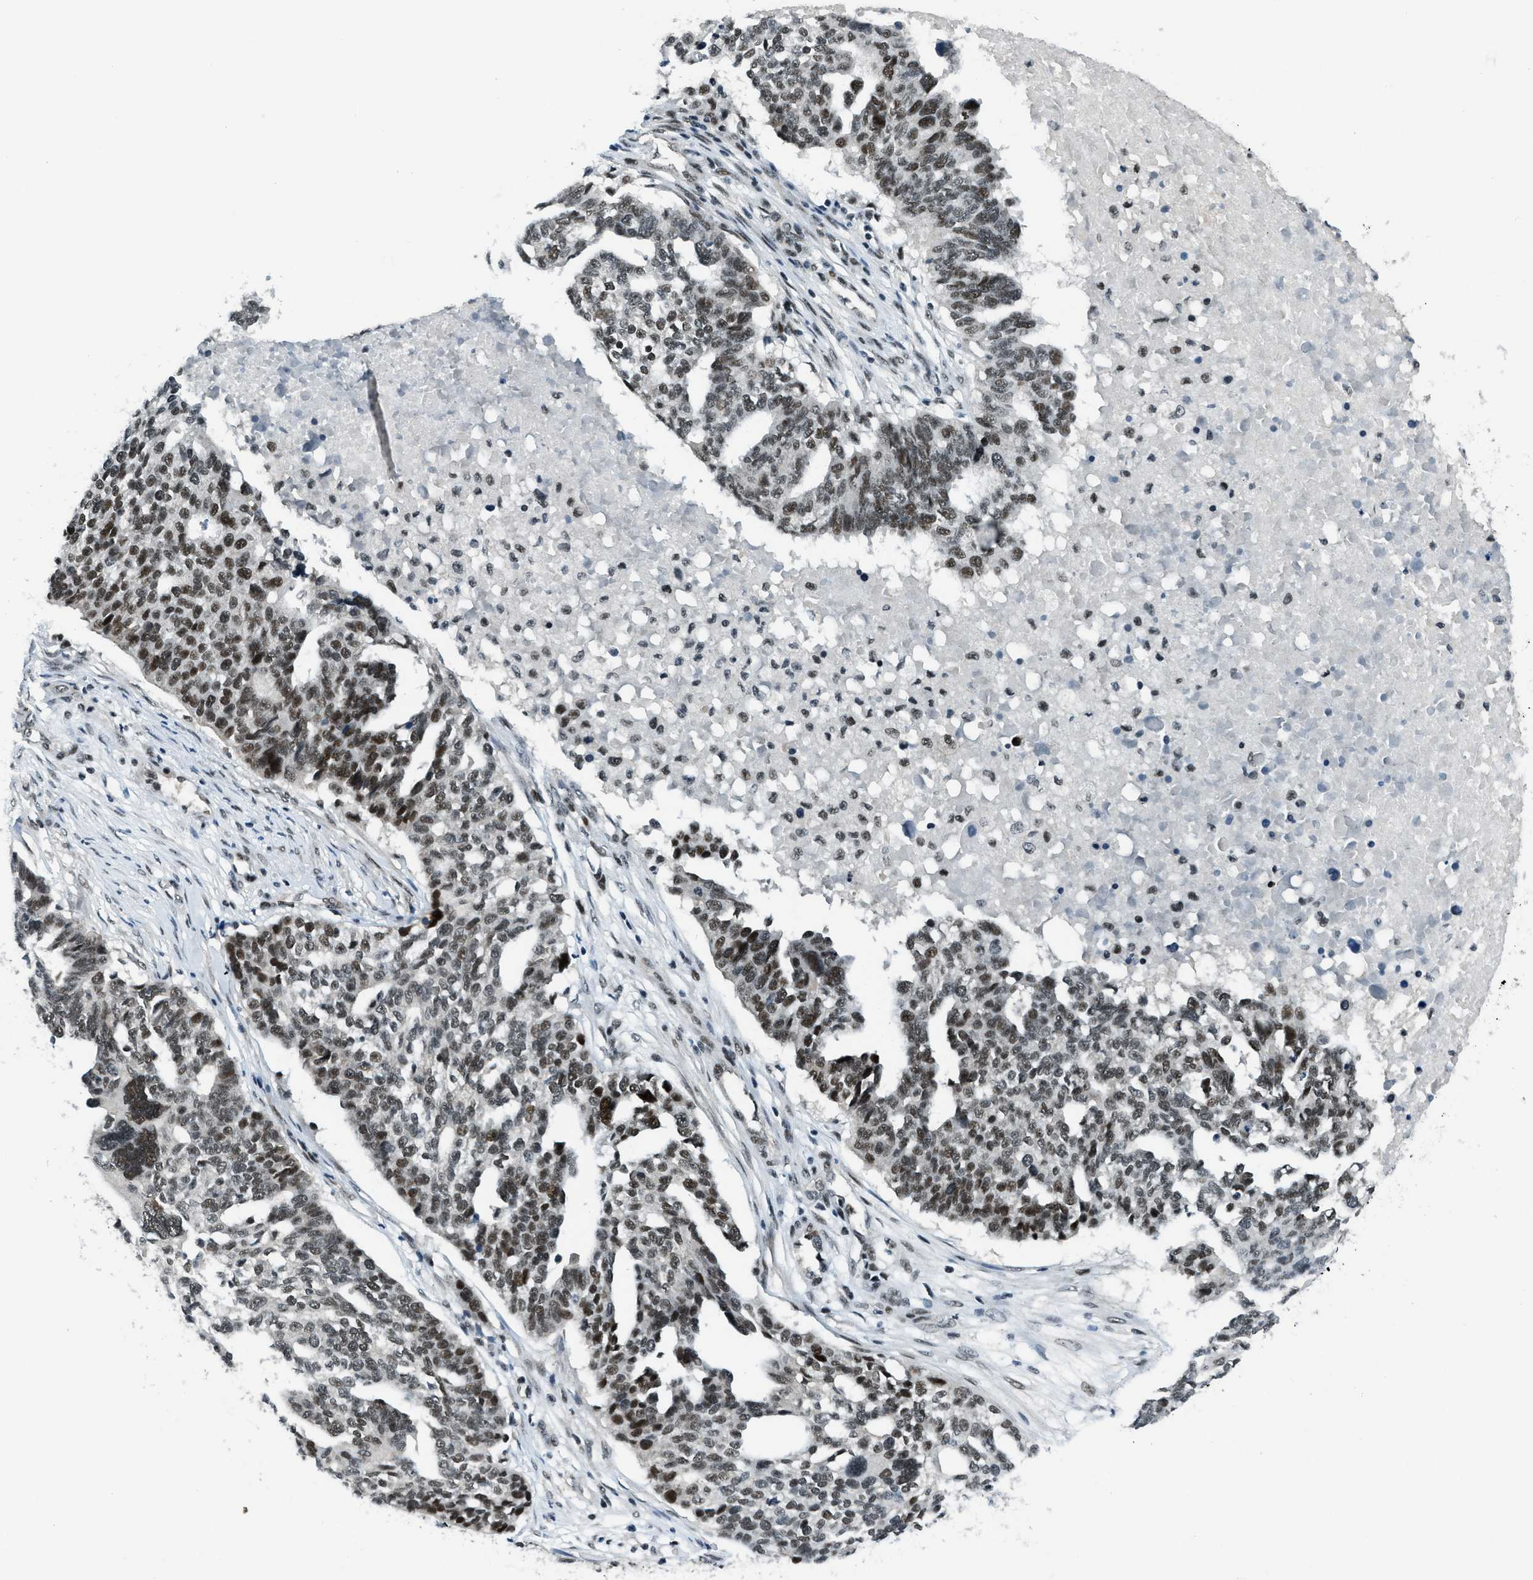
{"staining": {"intensity": "strong", "quantity": "25%-75%", "location": "nuclear"}, "tissue": "ovarian cancer", "cell_type": "Tumor cells", "image_type": "cancer", "snomed": [{"axis": "morphology", "description": "Cystadenocarcinoma, serous, NOS"}, {"axis": "topography", "description": "Ovary"}], "caption": "A high-resolution micrograph shows immunohistochemistry (IHC) staining of ovarian serous cystadenocarcinoma, which displays strong nuclear staining in approximately 25%-75% of tumor cells. (DAB (3,3'-diaminobenzidine) IHC, brown staining for protein, blue staining for nuclei).", "gene": "KLF6", "patient": {"sex": "female", "age": 59}}